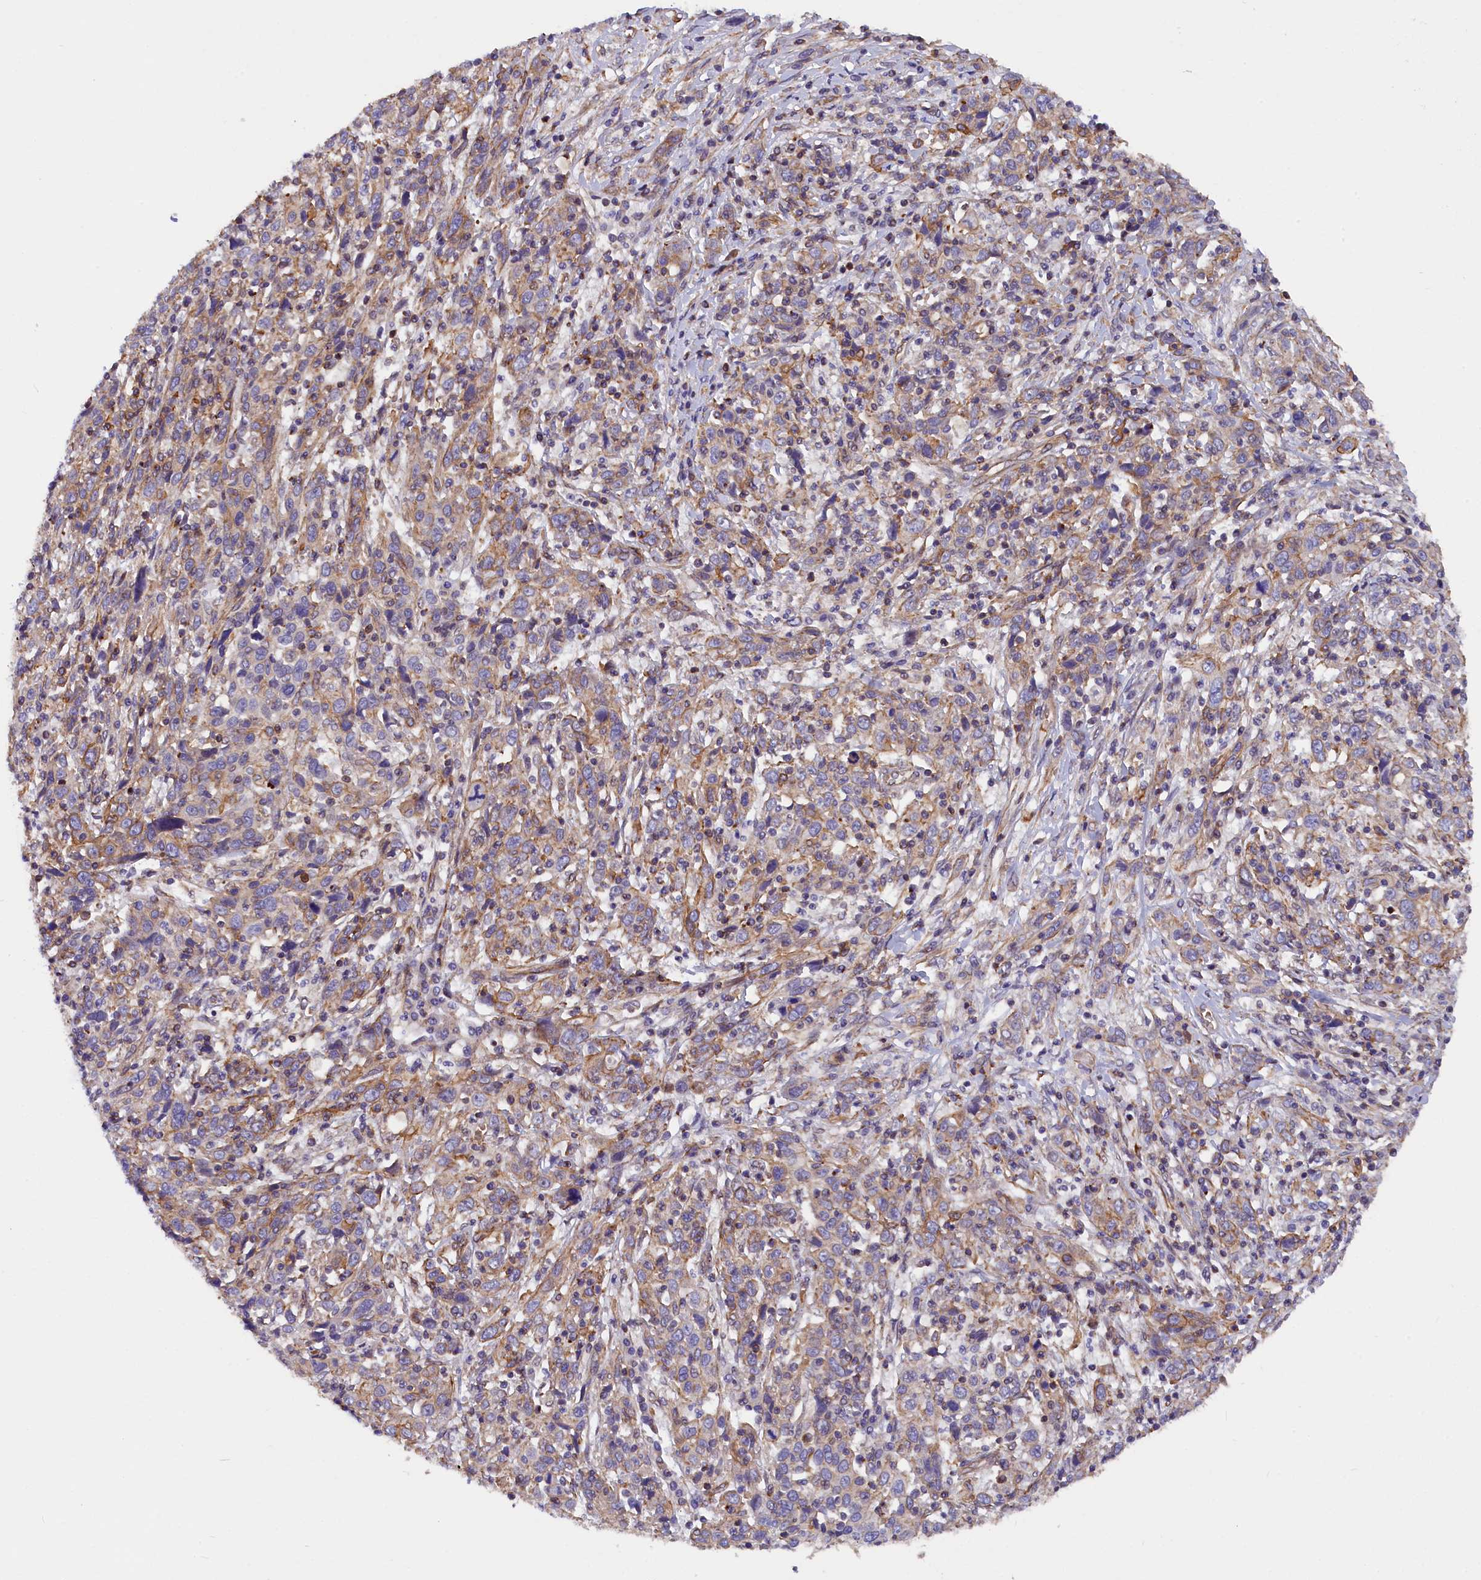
{"staining": {"intensity": "weak", "quantity": "<25%", "location": "cytoplasmic/membranous"}, "tissue": "cervical cancer", "cell_type": "Tumor cells", "image_type": "cancer", "snomed": [{"axis": "morphology", "description": "Squamous cell carcinoma, NOS"}, {"axis": "topography", "description": "Cervix"}], "caption": "Squamous cell carcinoma (cervical) was stained to show a protein in brown. There is no significant positivity in tumor cells.", "gene": "MED20", "patient": {"sex": "female", "age": 46}}